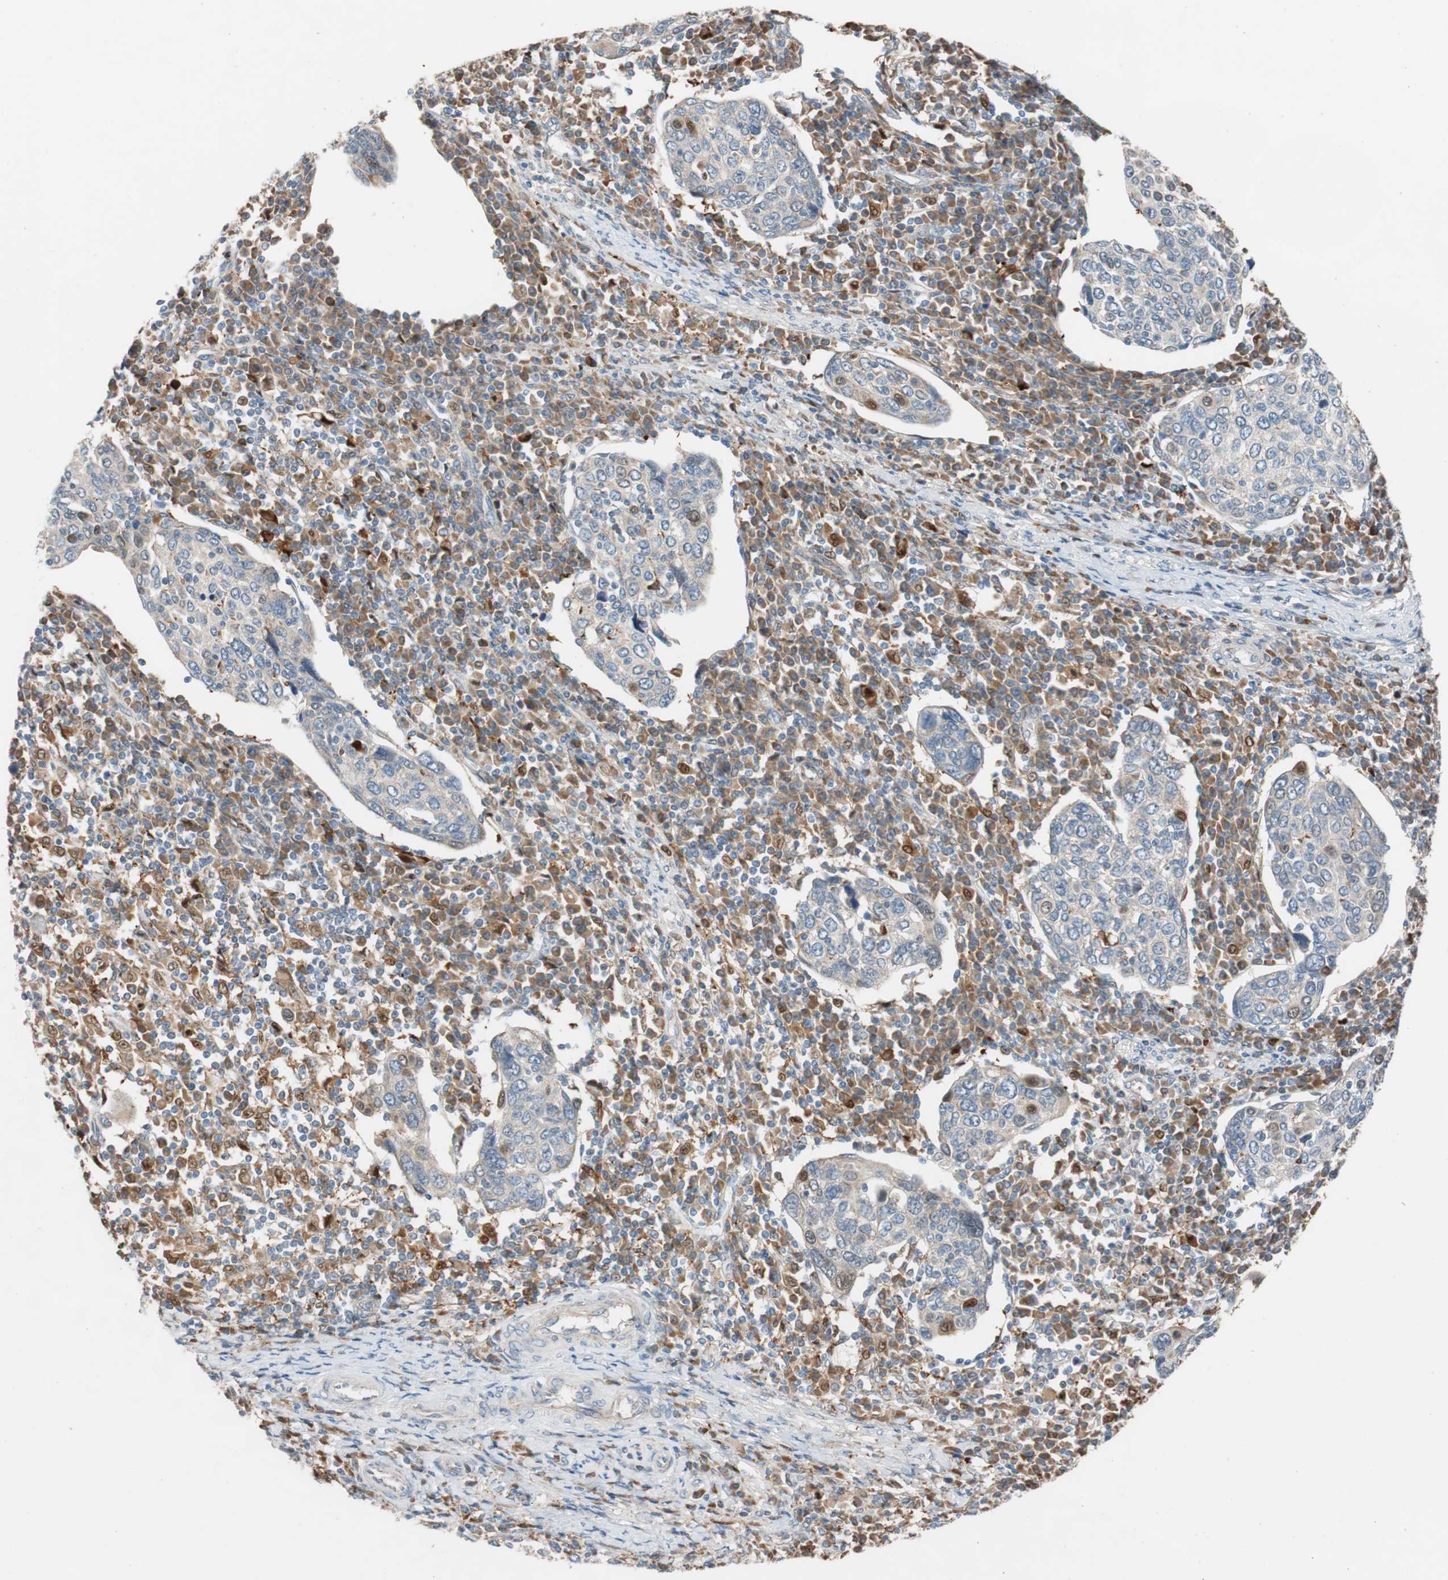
{"staining": {"intensity": "weak", "quantity": "25%-75%", "location": "cytoplasmic/membranous"}, "tissue": "cervical cancer", "cell_type": "Tumor cells", "image_type": "cancer", "snomed": [{"axis": "morphology", "description": "Squamous cell carcinoma, NOS"}, {"axis": "topography", "description": "Cervix"}], "caption": "Brown immunohistochemical staining in human cervical squamous cell carcinoma reveals weak cytoplasmic/membranous positivity in approximately 25%-75% of tumor cells. (DAB IHC with brightfield microscopy, high magnification).", "gene": "FAAH", "patient": {"sex": "female", "age": 40}}